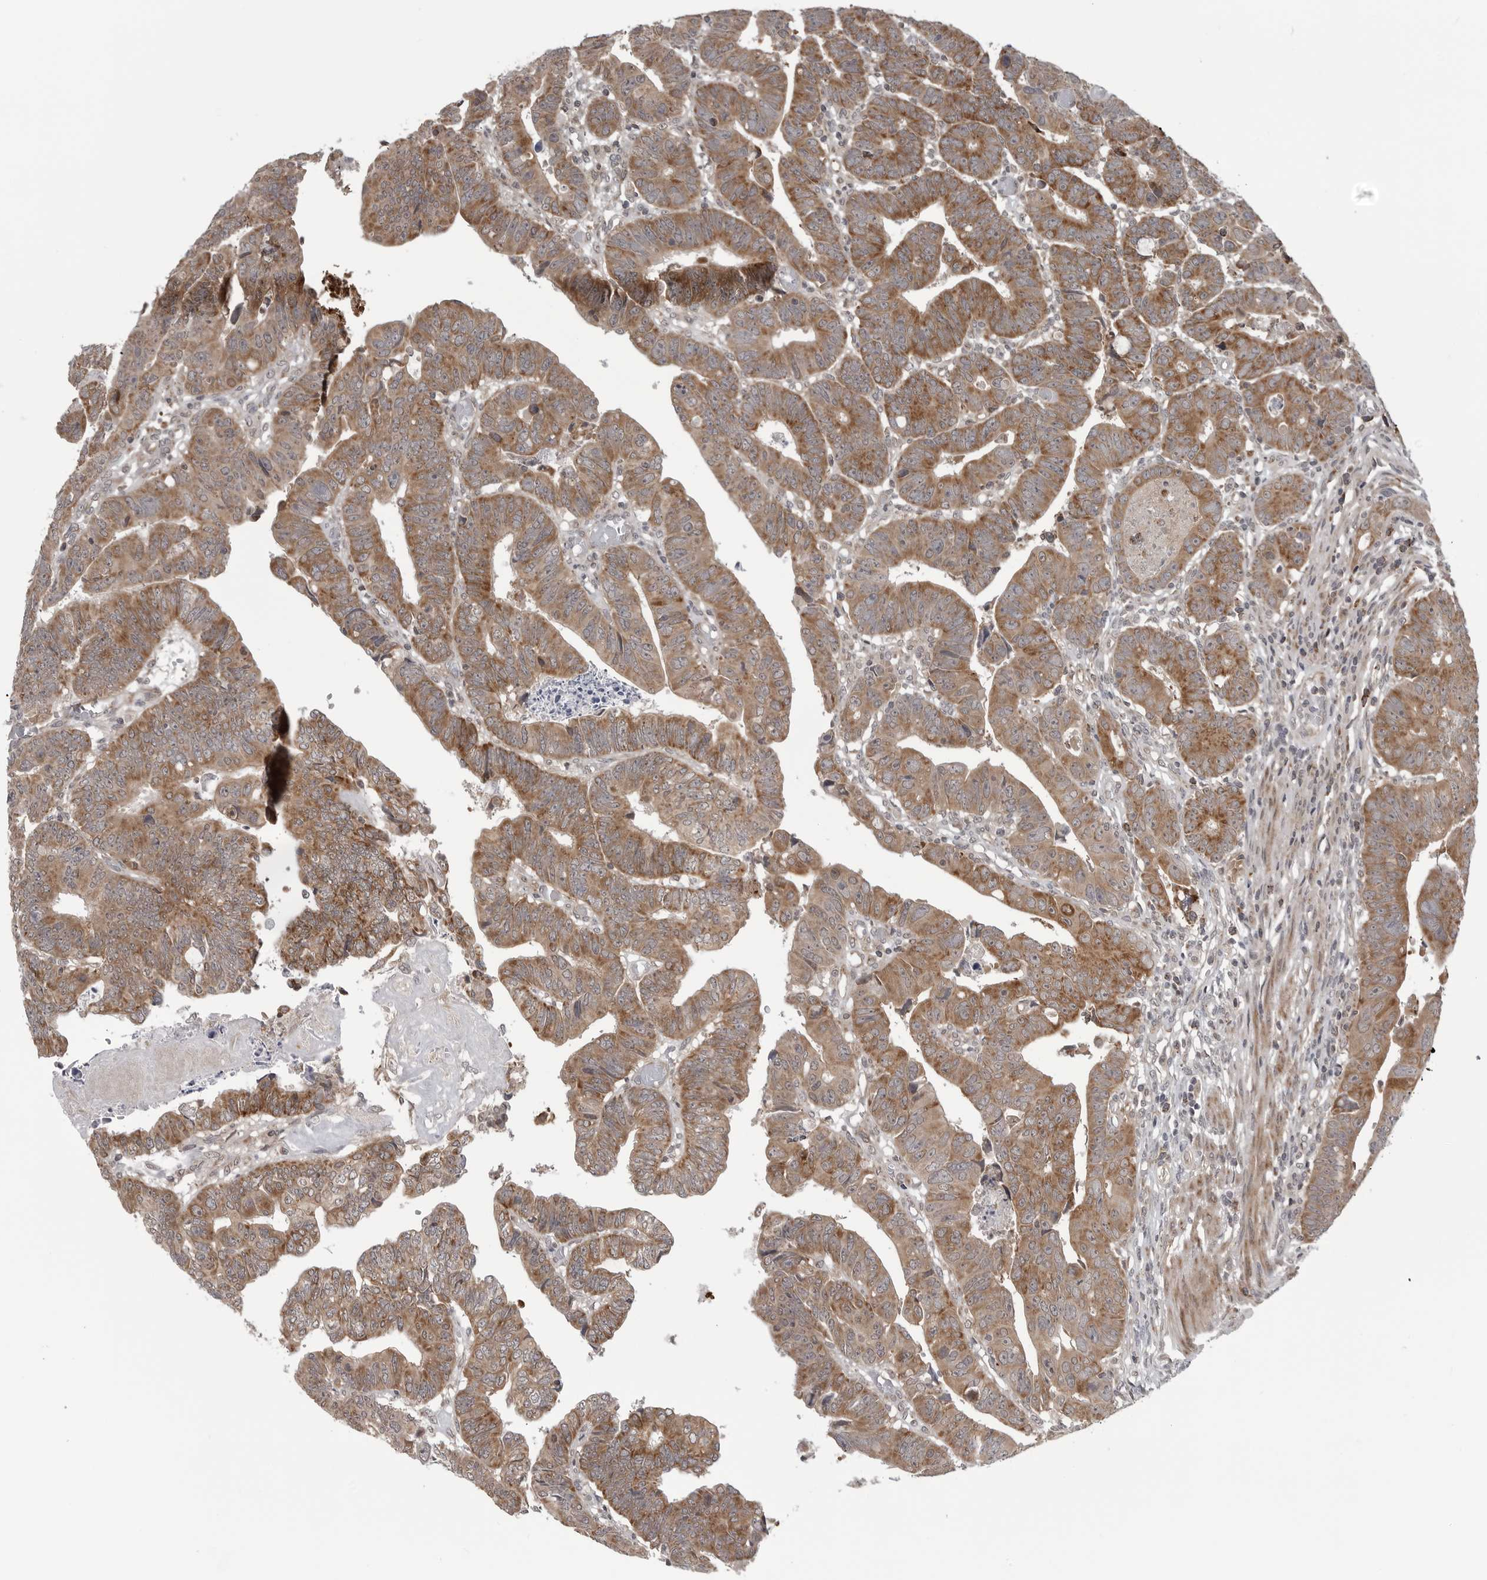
{"staining": {"intensity": "moderate", "quantity": ">75%", "location": "cytoplasmic/membranous"}, "tissue": "colorectal cancer", "cell_type": "Tumor cells", "image_type": "cancer", "snomed": [{"axis": "morphology", "description": "Adenocarcinoma, NOS"}, {"axis": "topography", "description": "Rectum"}], "caption": "Tumor cells exhibit moderate cytoplasmic/membranous positivity in approximately >75% of cells in colorectal cancer (adenocarcinoma).", "gene": "FAAP100", "patient": {"sex": "female", "age": 65}}